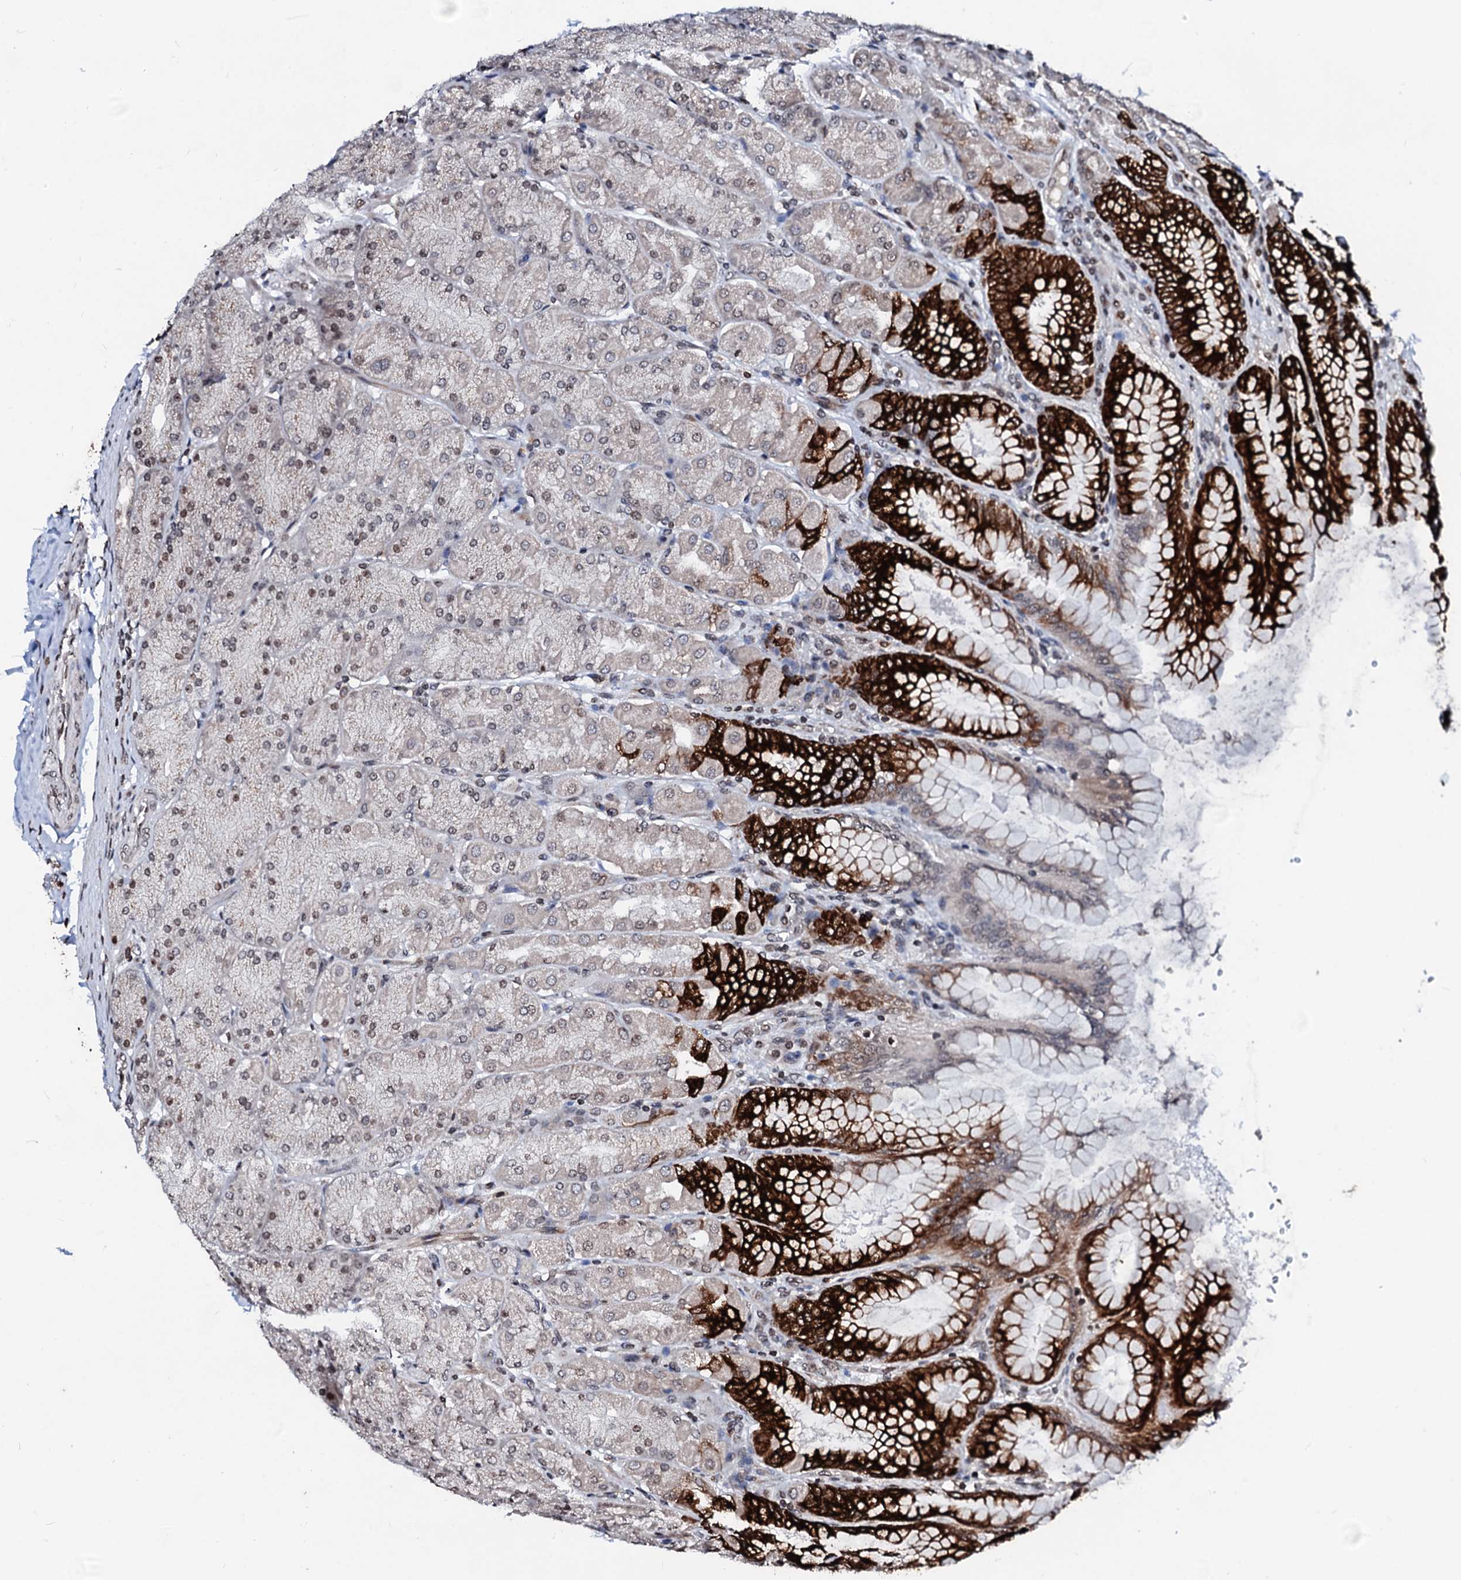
{"staining": {"intensity": "strong", "quantity": "25%-75%", "location": "cytoplasmic/membranous,nuclear"}, "tissue": "stomach", "cell_type": "Glandular cells", "image_type": "normal", "snomed": [{"axis": "morphology", "description": "Normal tissue, NOS"}, {"axis": "topography", "description": "Stomach, upper"}], "caption": "Immunohistochemical staining of unremarkable human stomach demonstrates 25%-75% levels of strong cytoplasmic/membranous,nuclear protein staining in about 25%-75% of glandular cells. (Brightfield microscopy of DAB IHC at high magnification).", "gene": "LSM11", "patient": {"sex": "female", "age": 56}}